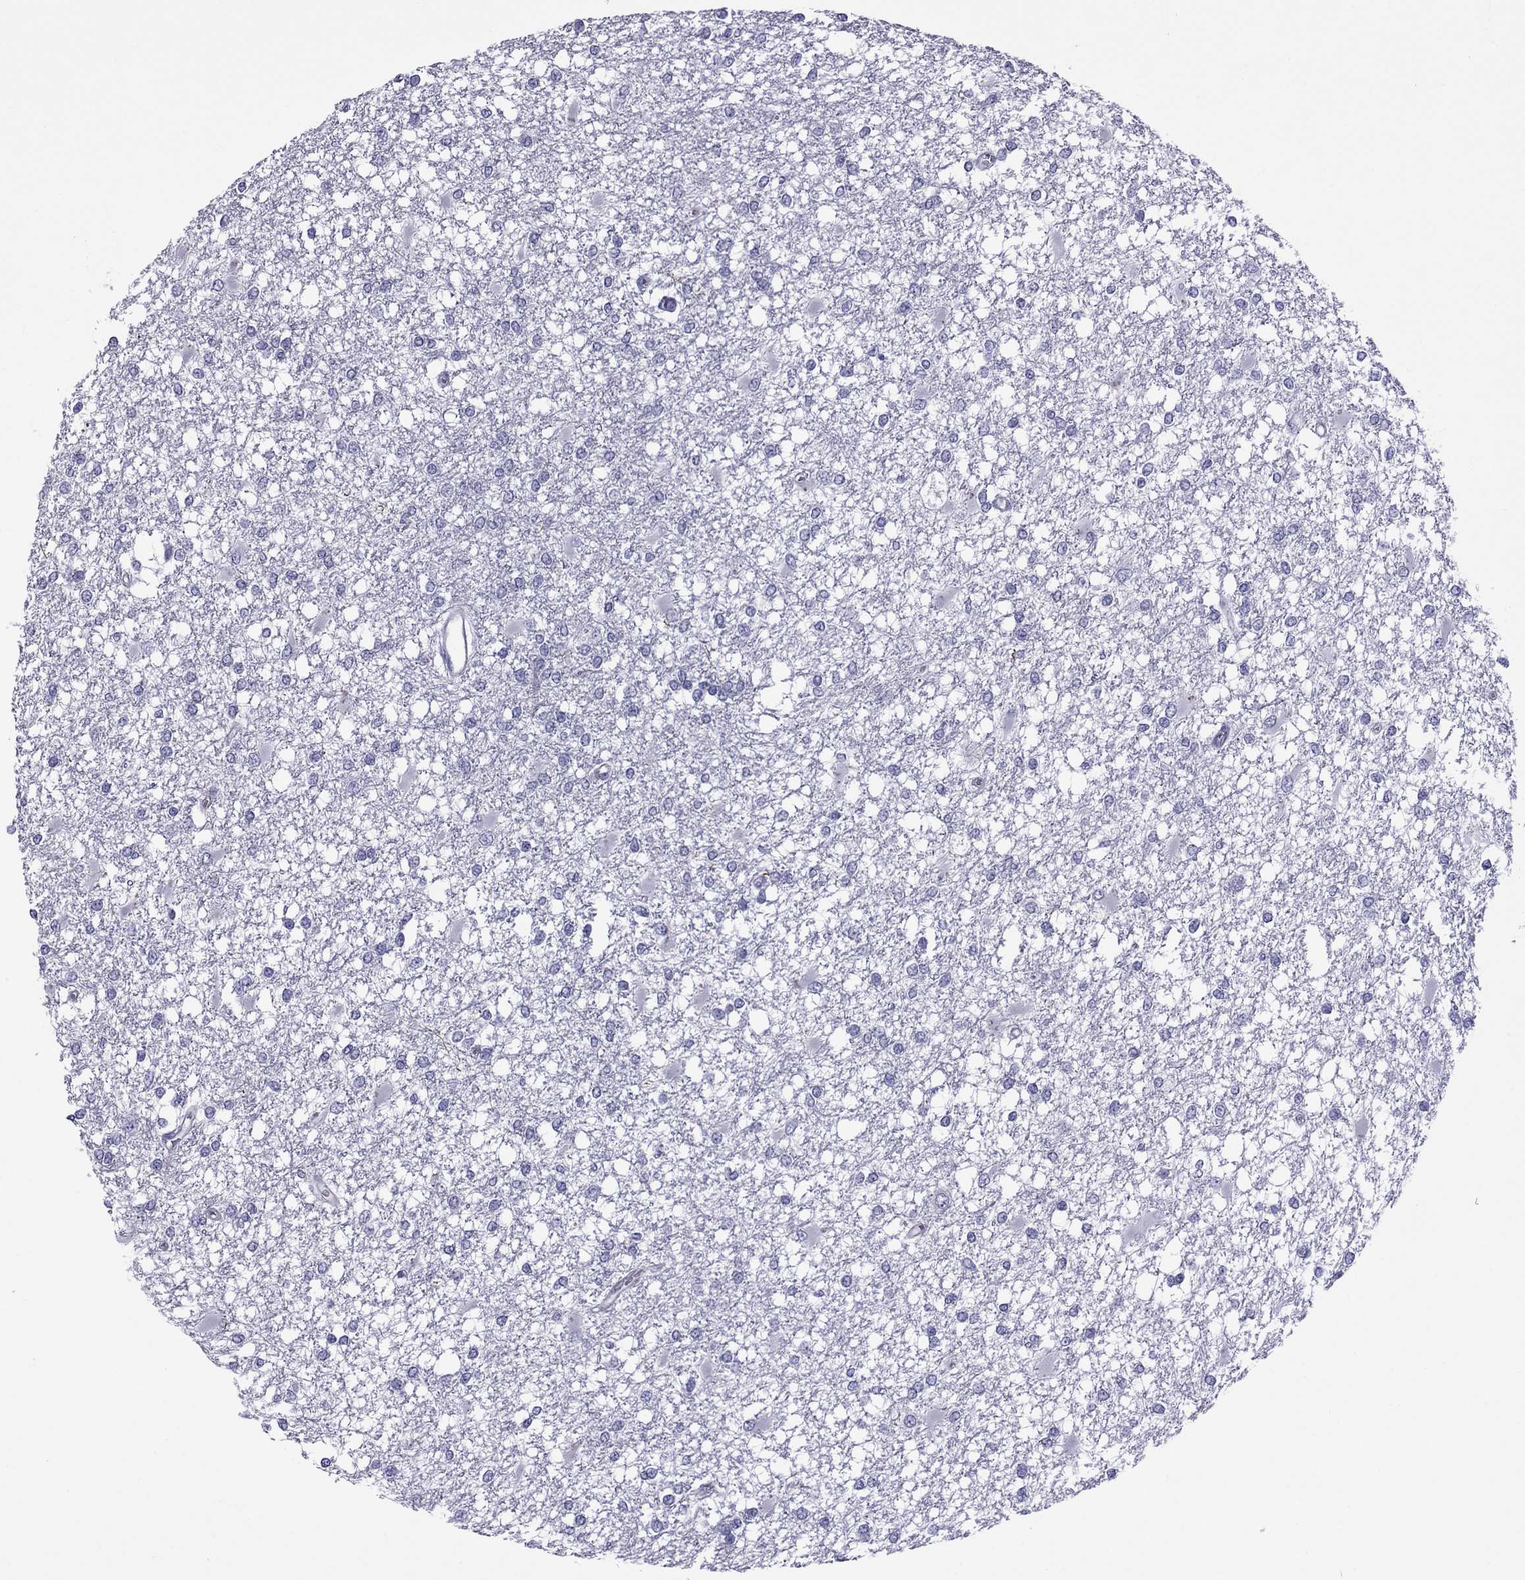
{"staining": {"intensity": "negative", "quantity": "none", "location": "none"}, "tissue": "glioma", "cell_type": "Tumor cells", "image_type": "cancer", "snomed": [{"axis": "morphology", "description": "Glioma, malignant, High grade"}, {"axis": "topography", "description": "Cerebral cortex"}], "caption": "Immunohistochemistry of human glioma exhibits no positivity in tumor cells.", "gene": "CHRNA5", "patient": {"sex": "male", "age": 79}}